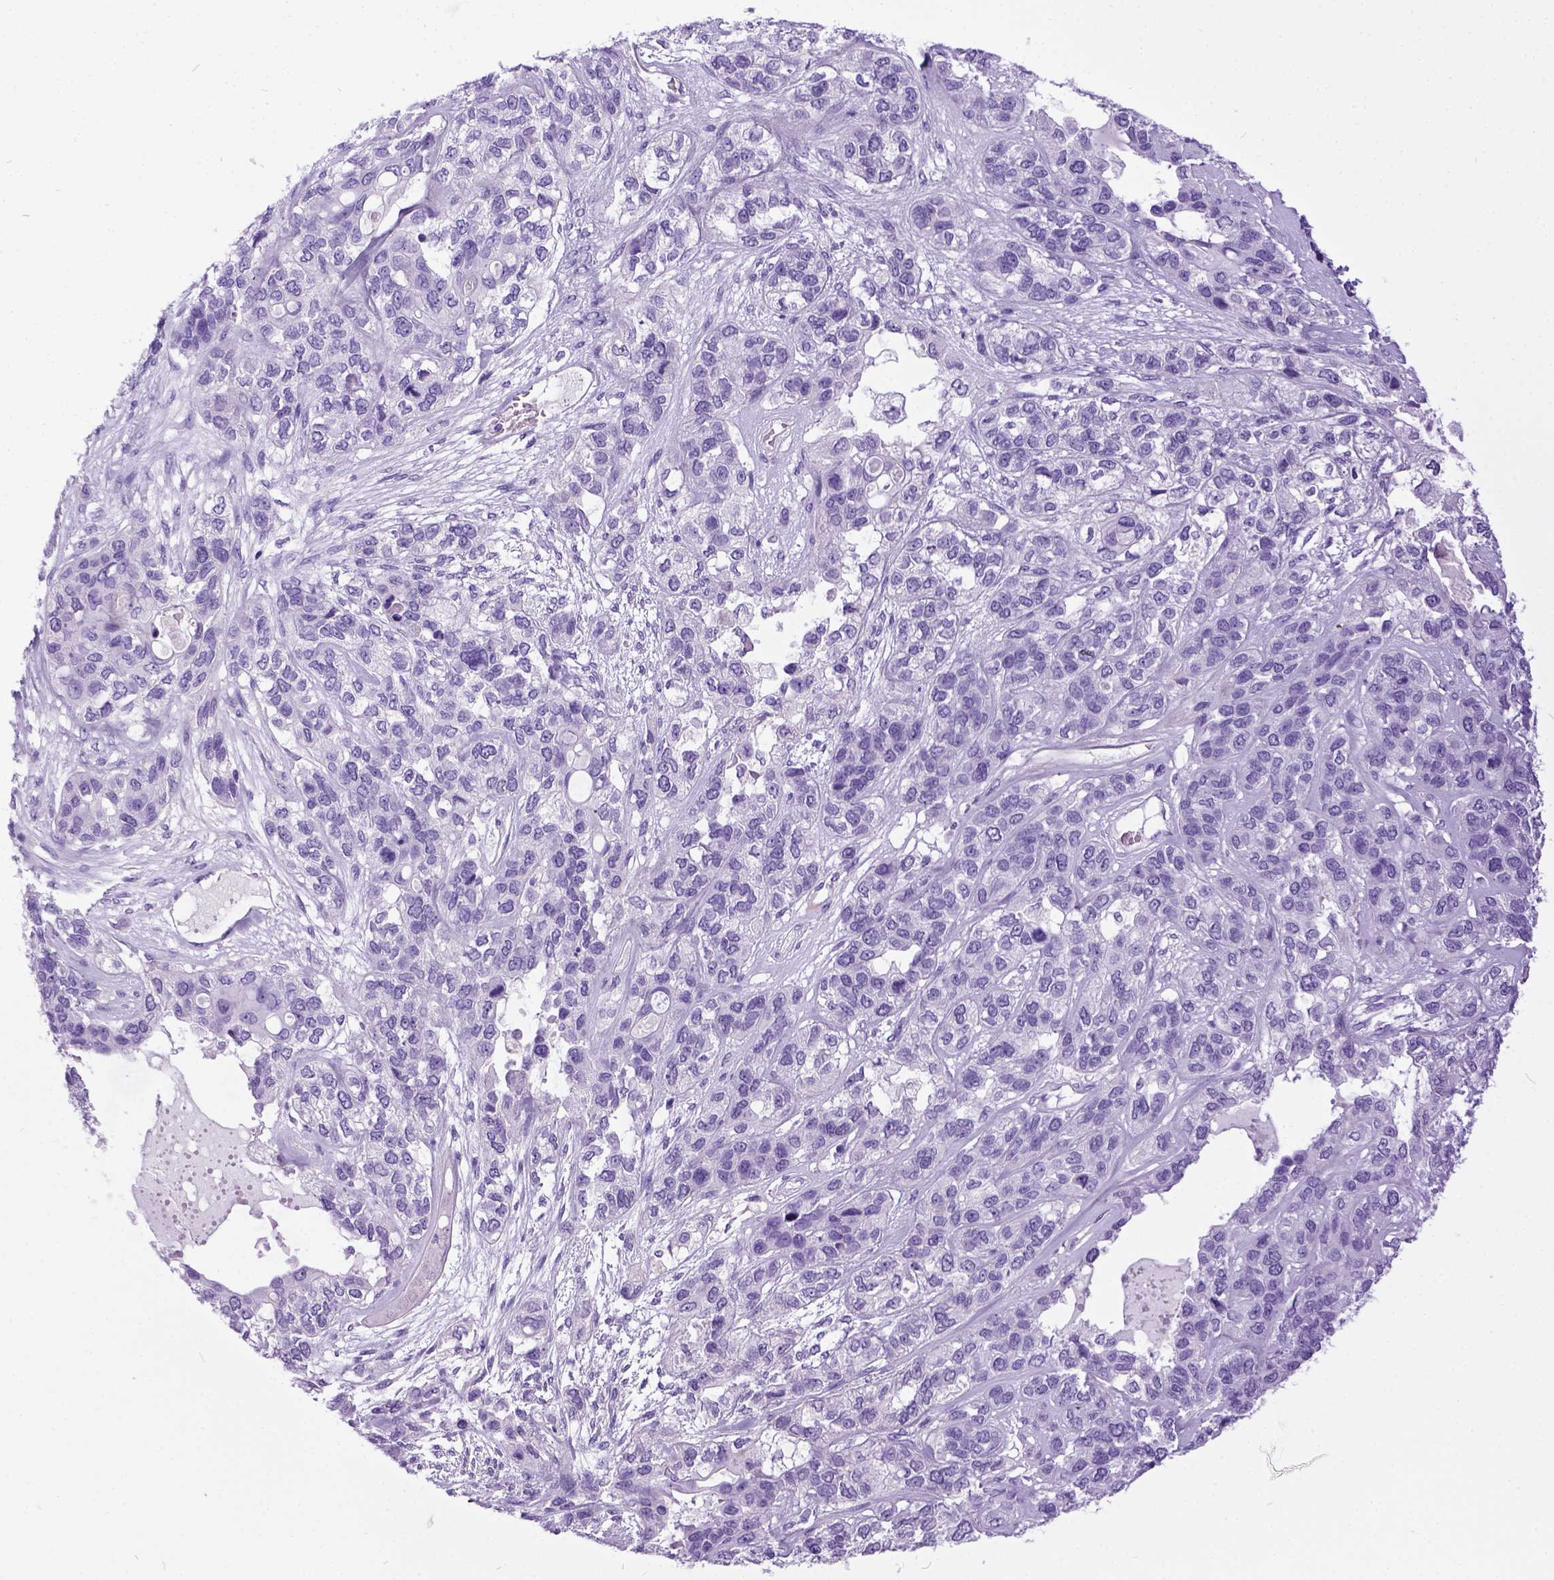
{"staining": {"intensity": "negative", "quantity": "none", "location": "none"}, "tissue": "lung cancer", "cell_type": "Tumor cells", "image_type": "cancer", "snomed": [{"axis": "morphology", "description": "Squamous cell carcinoma, NOS"}, {"axis": "topography", "description": "Lung"}], "caption": "Tumor cells show no significant expression in lung squamous cell carcinoma.", "gene": "IGF2", "patient": {"sex": "female", "age": 70}}